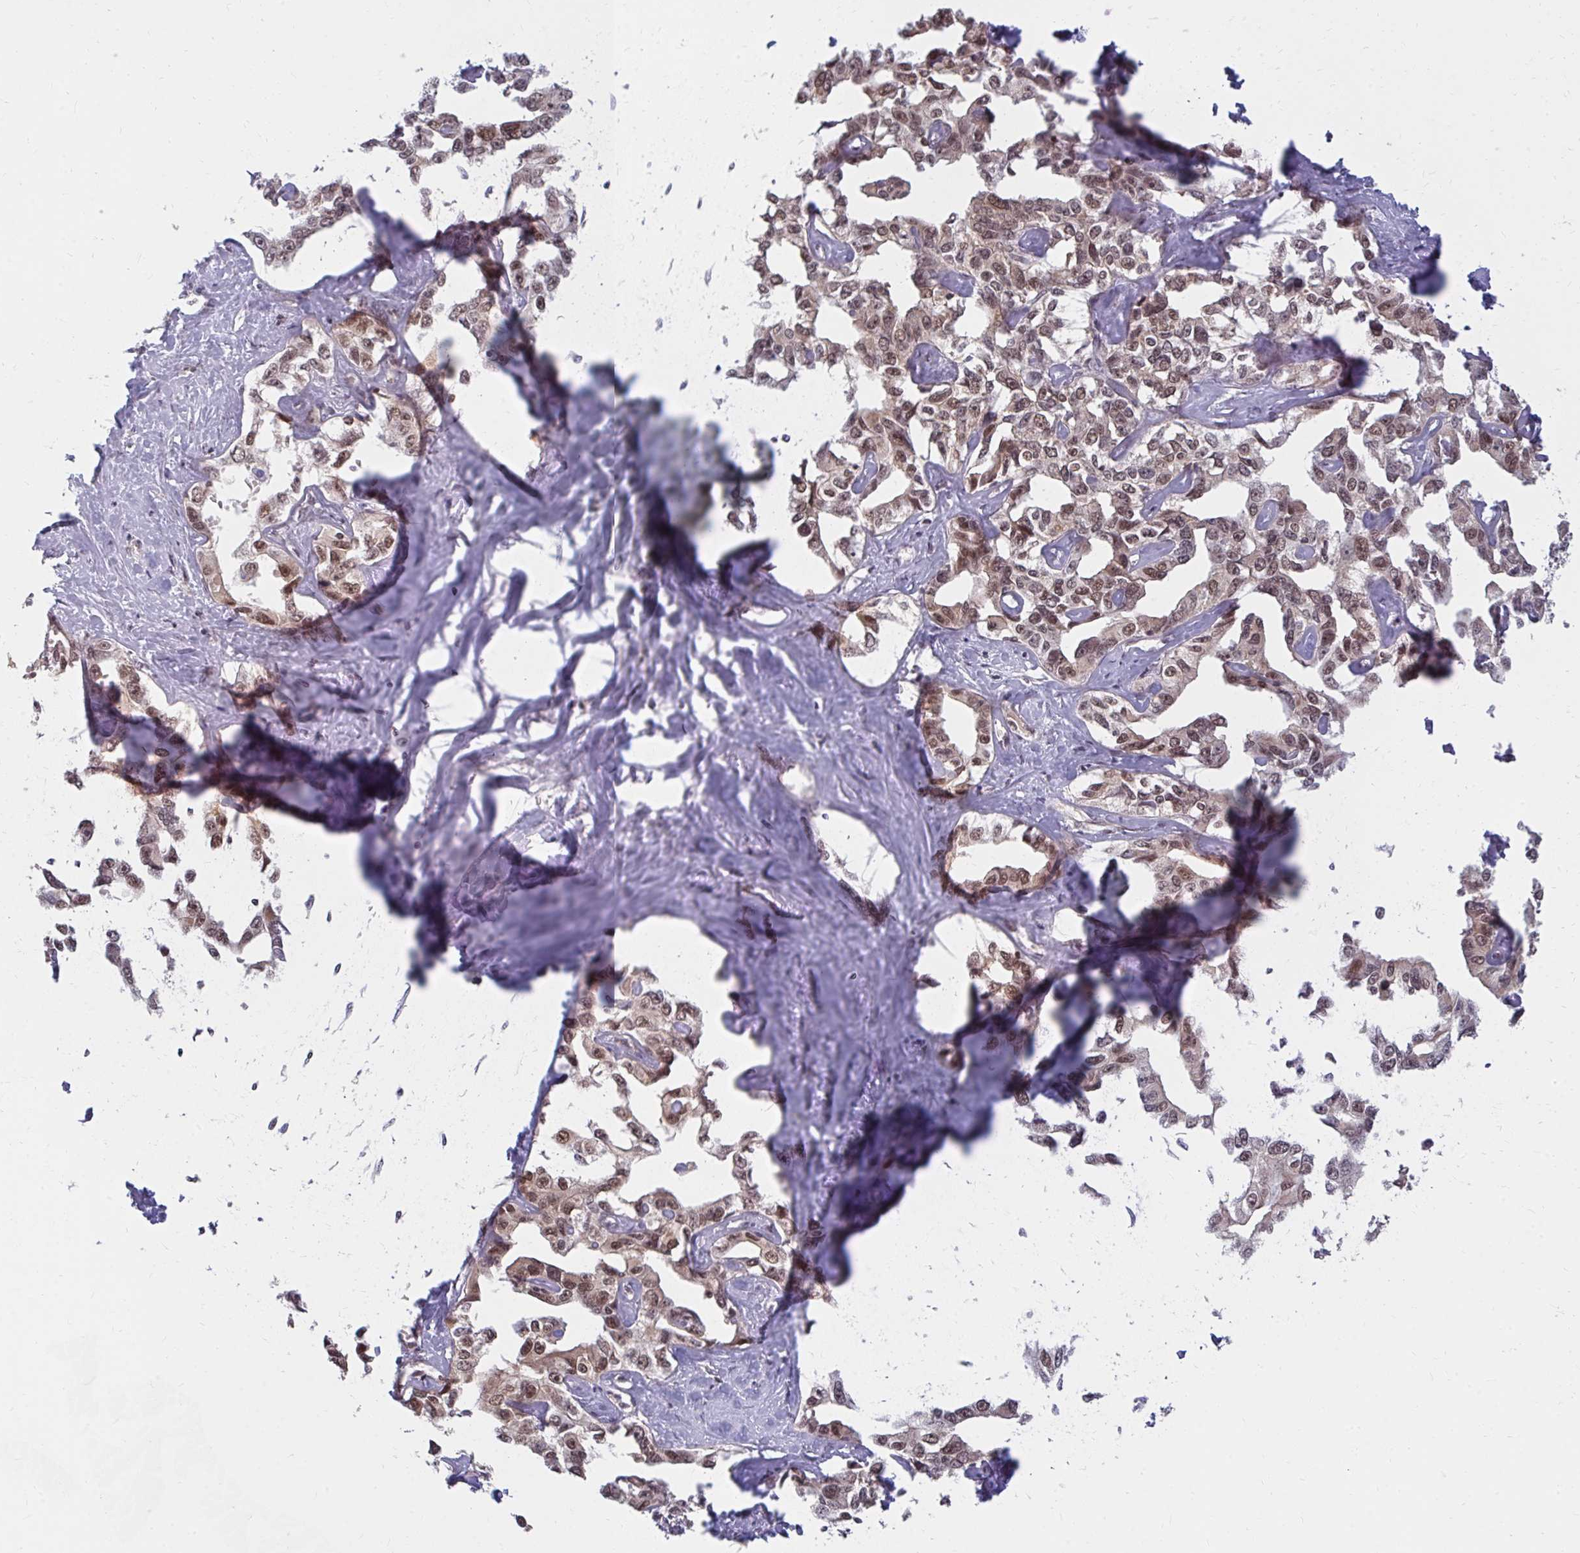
{"staining": {"intensity": "moderate", "quantity": ">75%", "location": "nuclear"}, "tissue": "liver cancer", "cell_type": "Tumor cells", "image_type": "cancer", "snomed": [{"axis": "morphology", "description": "Cholangiocarcinoma"}, {"axis": "topography", "description": "Liver"}], "caption": "Immunohistochemistry of liver cancer (cholangiocarcinoma) displays medium levels of moderate nuclear staining in about >75% of tumor cells.", "gene": "GTF3C6", "patient": {"sex": "male", "age": 59}}